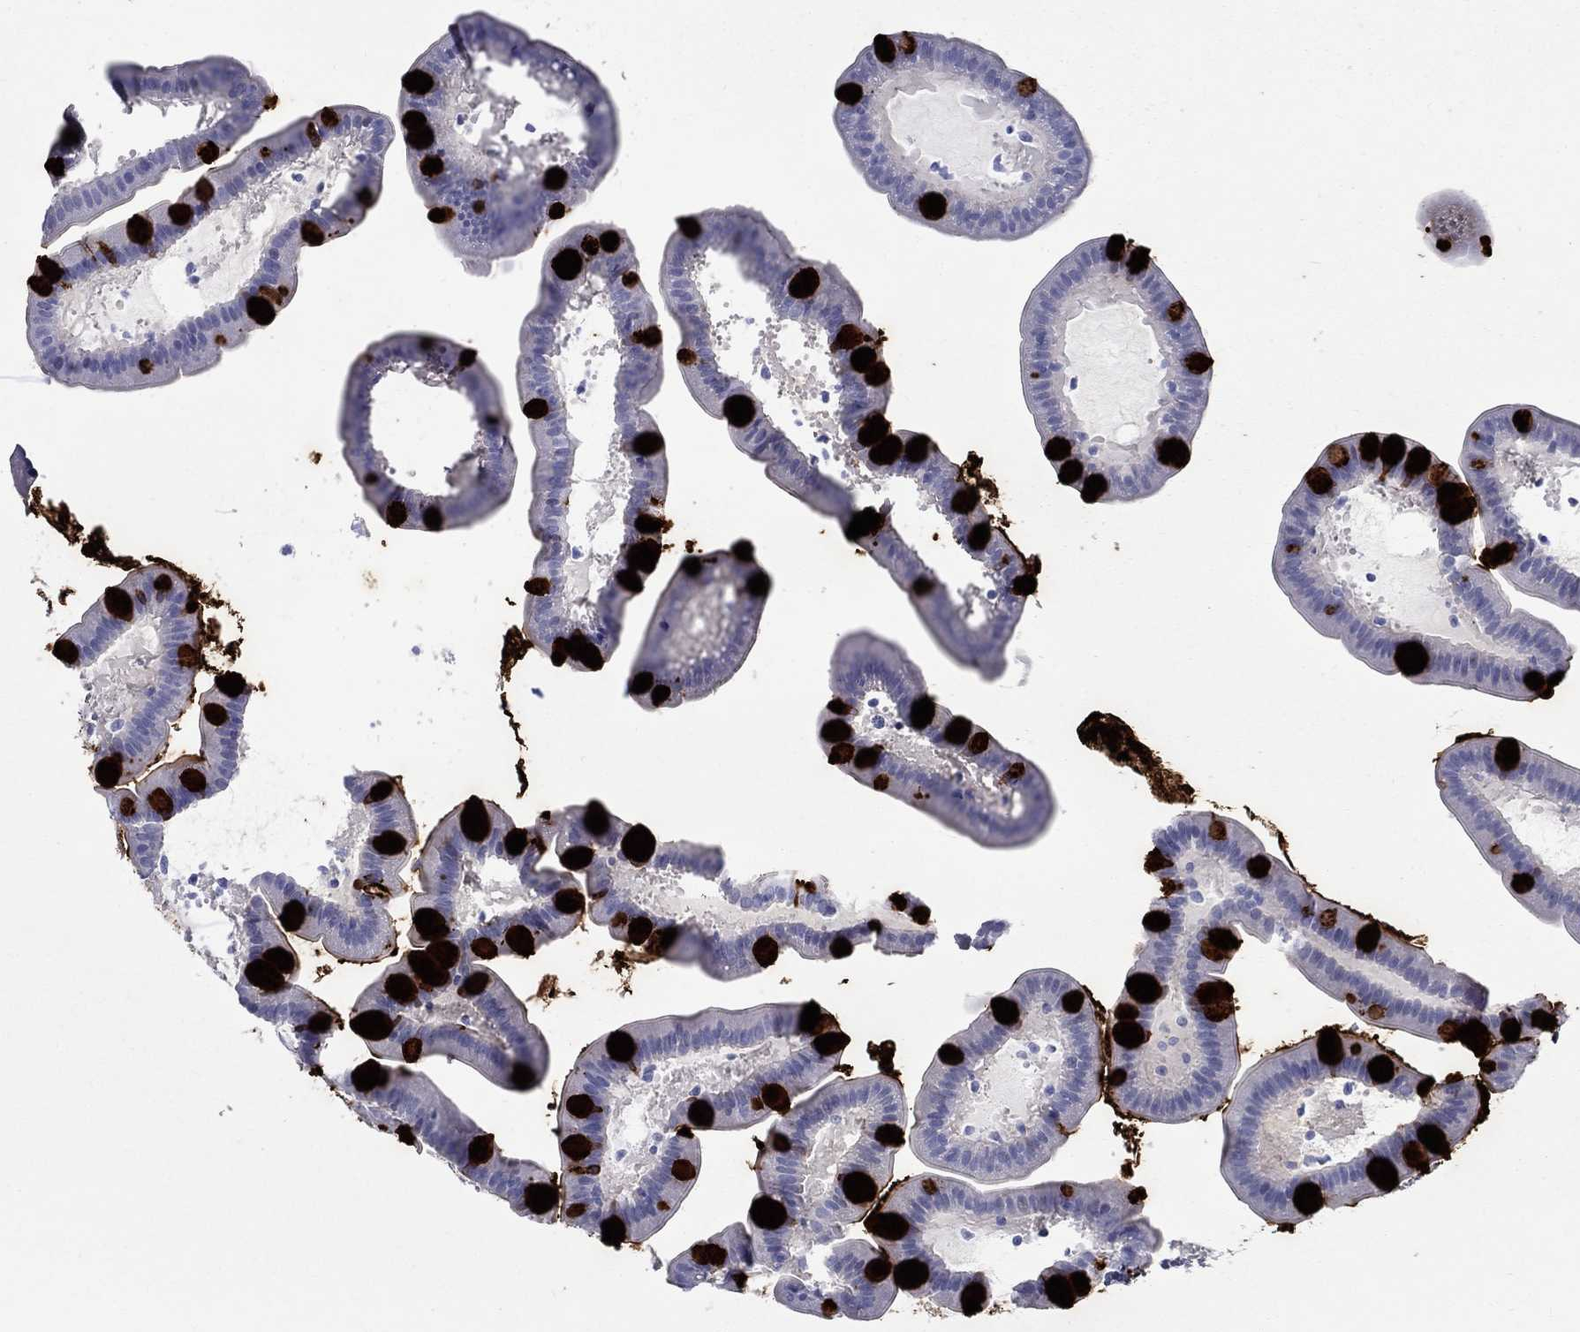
{"staining": {"intensity": "strong", "quantity": "25%-75%", "location": "cytoplasmic/membranous"}, "tissue": "small intestine", "cell_type": "Glandular cells", "image_type": "normal", "snomed": [{"axis": "morphology", "description": "Normal tissue, NOS"}, {"axis": "topography", "description": "Small intestine"}], "caption": "Human small intestine stained for a protein (brown) reveals strong cytoplasmic/membranous positive expression in about 25%-75% of glandular cells.", "gene": "BSPRY", "patient": {"sex": "male", "age": 66}}